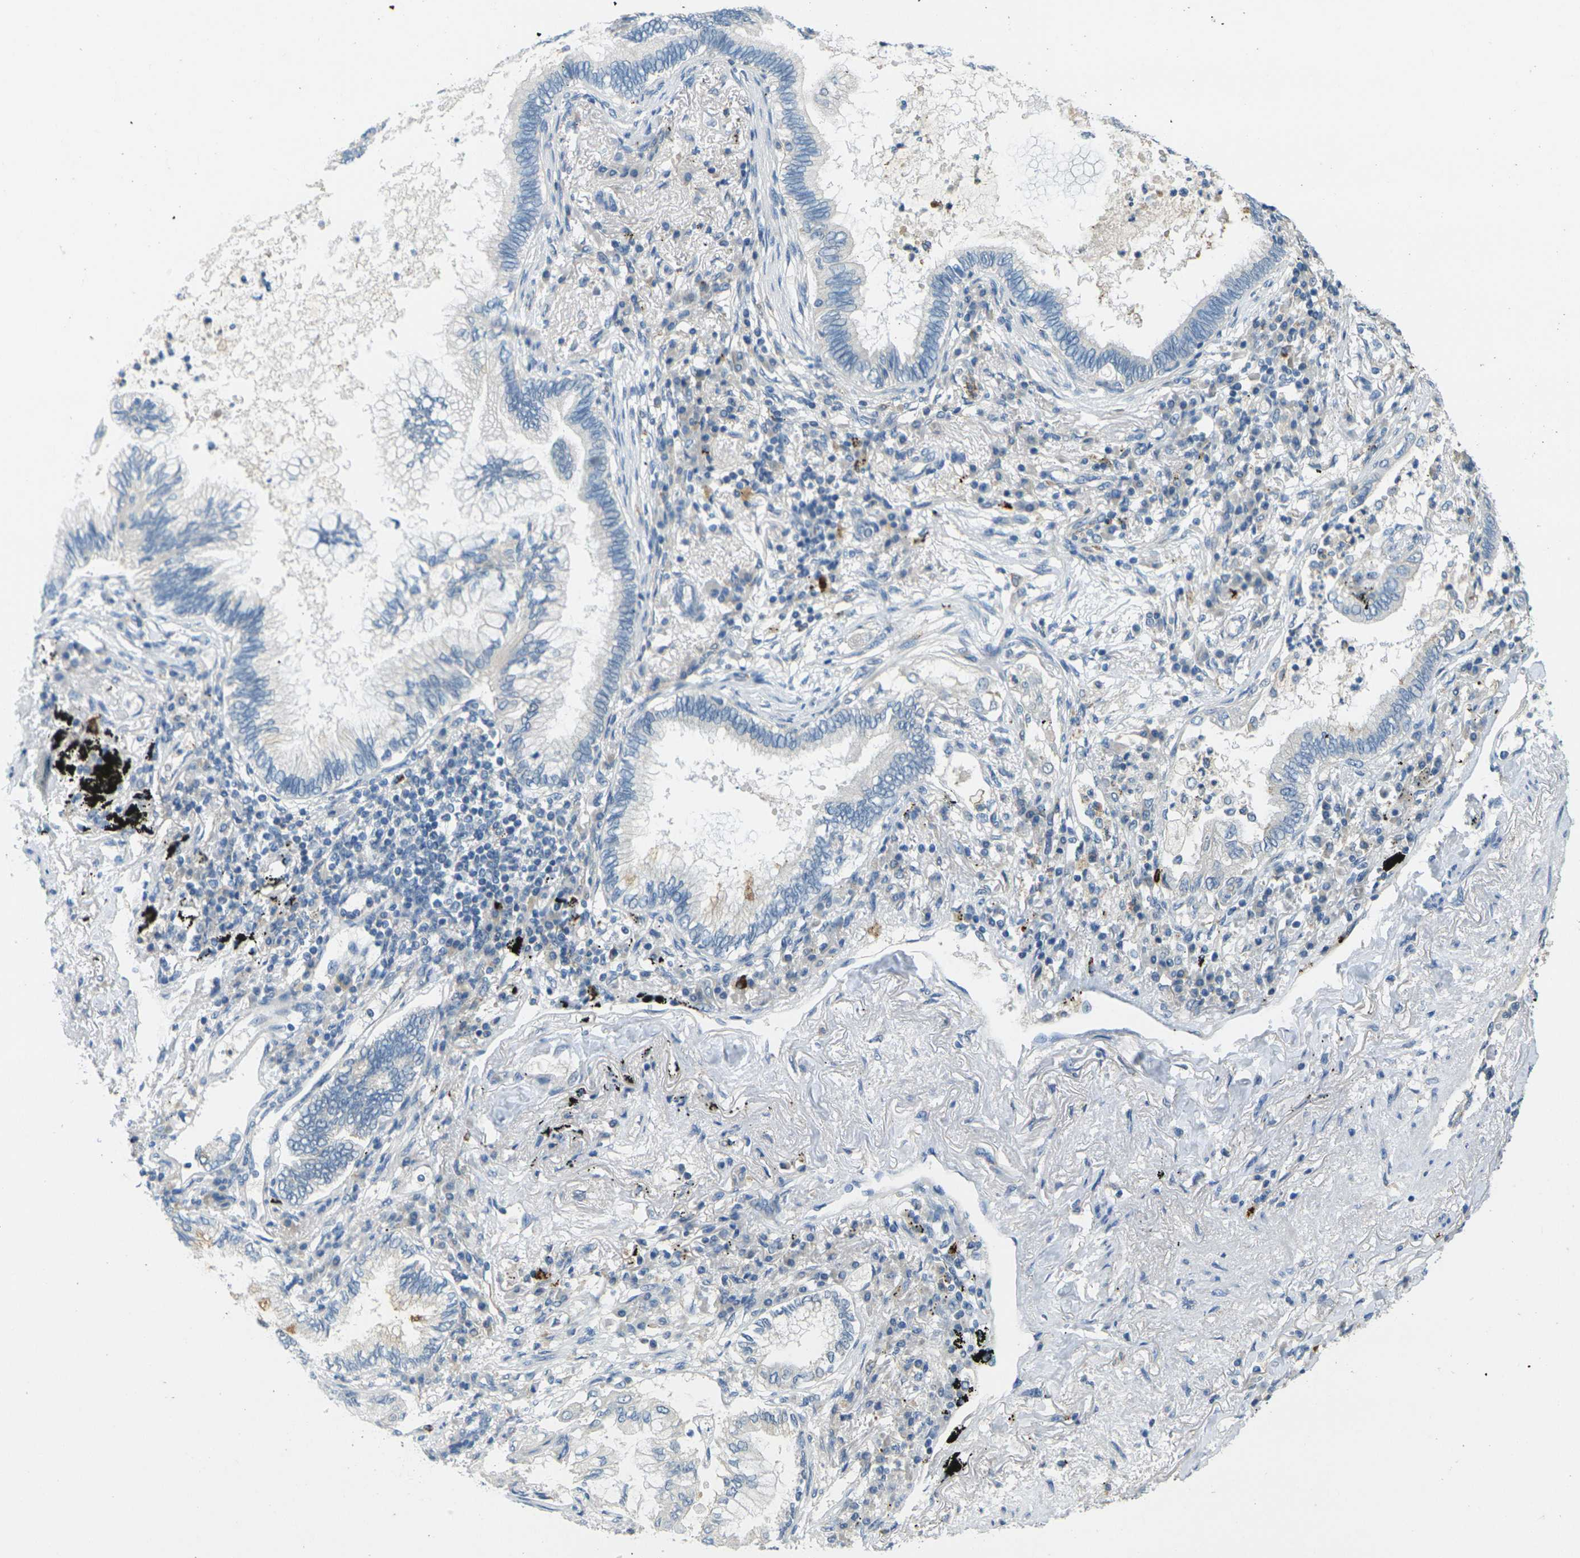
{"staining": {"intensity": "negative", "quantity": "none", "location": "none"}, "tissue": "lung cancer", "cell_type": "Tumor cells", "image_type": "cancer", "snomed": [{"axis": "morphology", "description": "Normal tissue, NOS"}, {"axis": "morphology", "description": "Adenocarcinoma, NOS"}, {"axis": "topography", "description": "Bronchus"}, {"axis": "topography", "description": "Lung"}], "caption": "Human lung cancer (adenocarcinoma) stained for a protein using immunohistochemistry (IHC) demonstrates no expression in tumor cells.", "gene": "CYP2C8", "patient": {"sex": "female", "age": 70}}